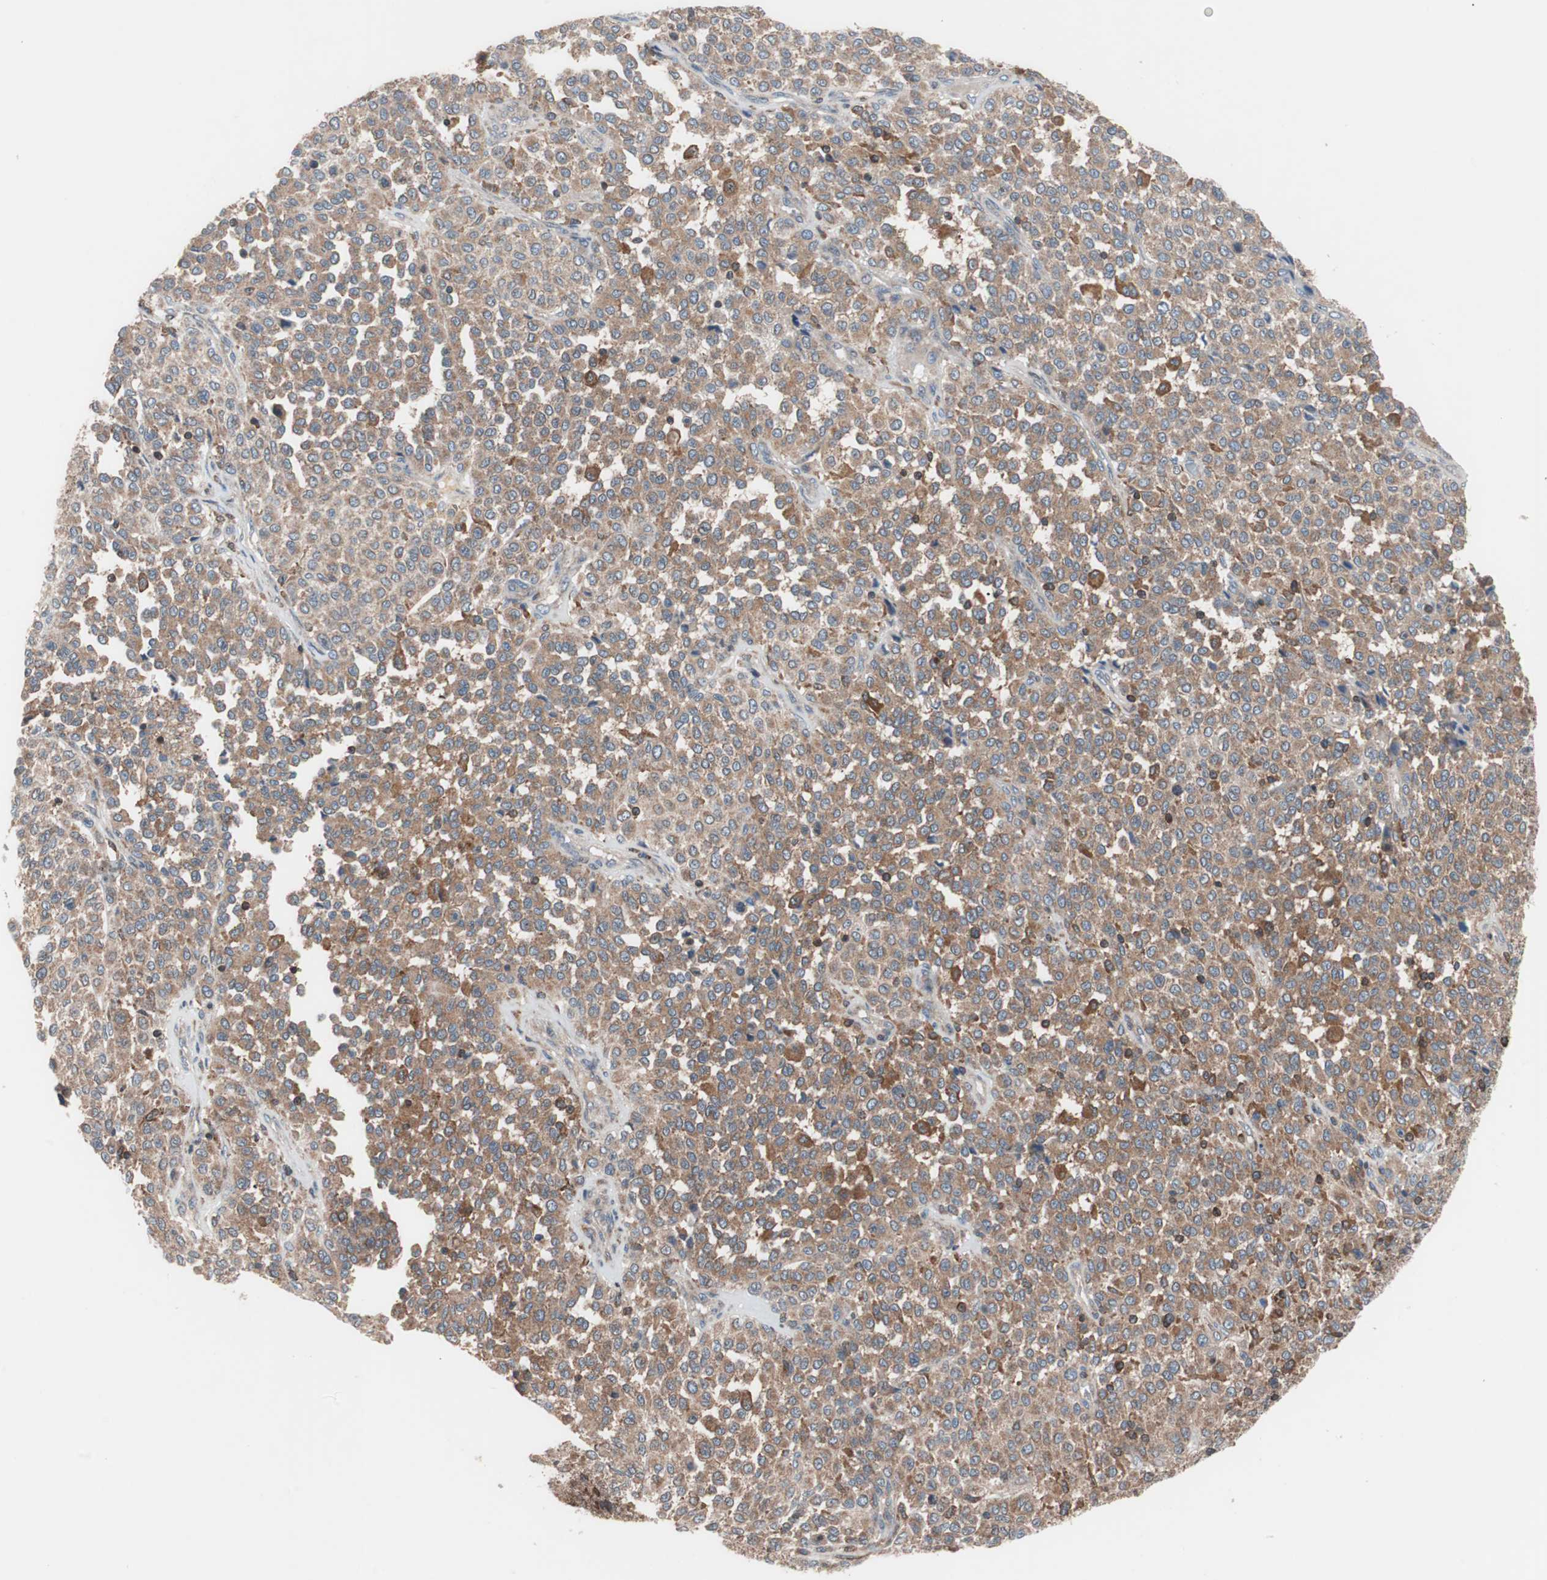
{"staining": {"intensity": "moderate", "quantity": ">75%", "location": "cytoplasmic/membranous"}, "tissue": "melanoma", "cell_type": "Tumor cells", "image_type": "cancer", "snomed": [{"axis": "morphology", "description": "Malignant melanoma, Metastatic site"}, {"axis": "topography", "description": "Pancreas"}], "caption": "About >75% of tumor cells in melanoma display moderate cytoplasmic/membranous protein staining as visualized by brown immunohistochemical staining.", "gene": "PIK3R1", "patient": {"sex": "female", "age": 30}}